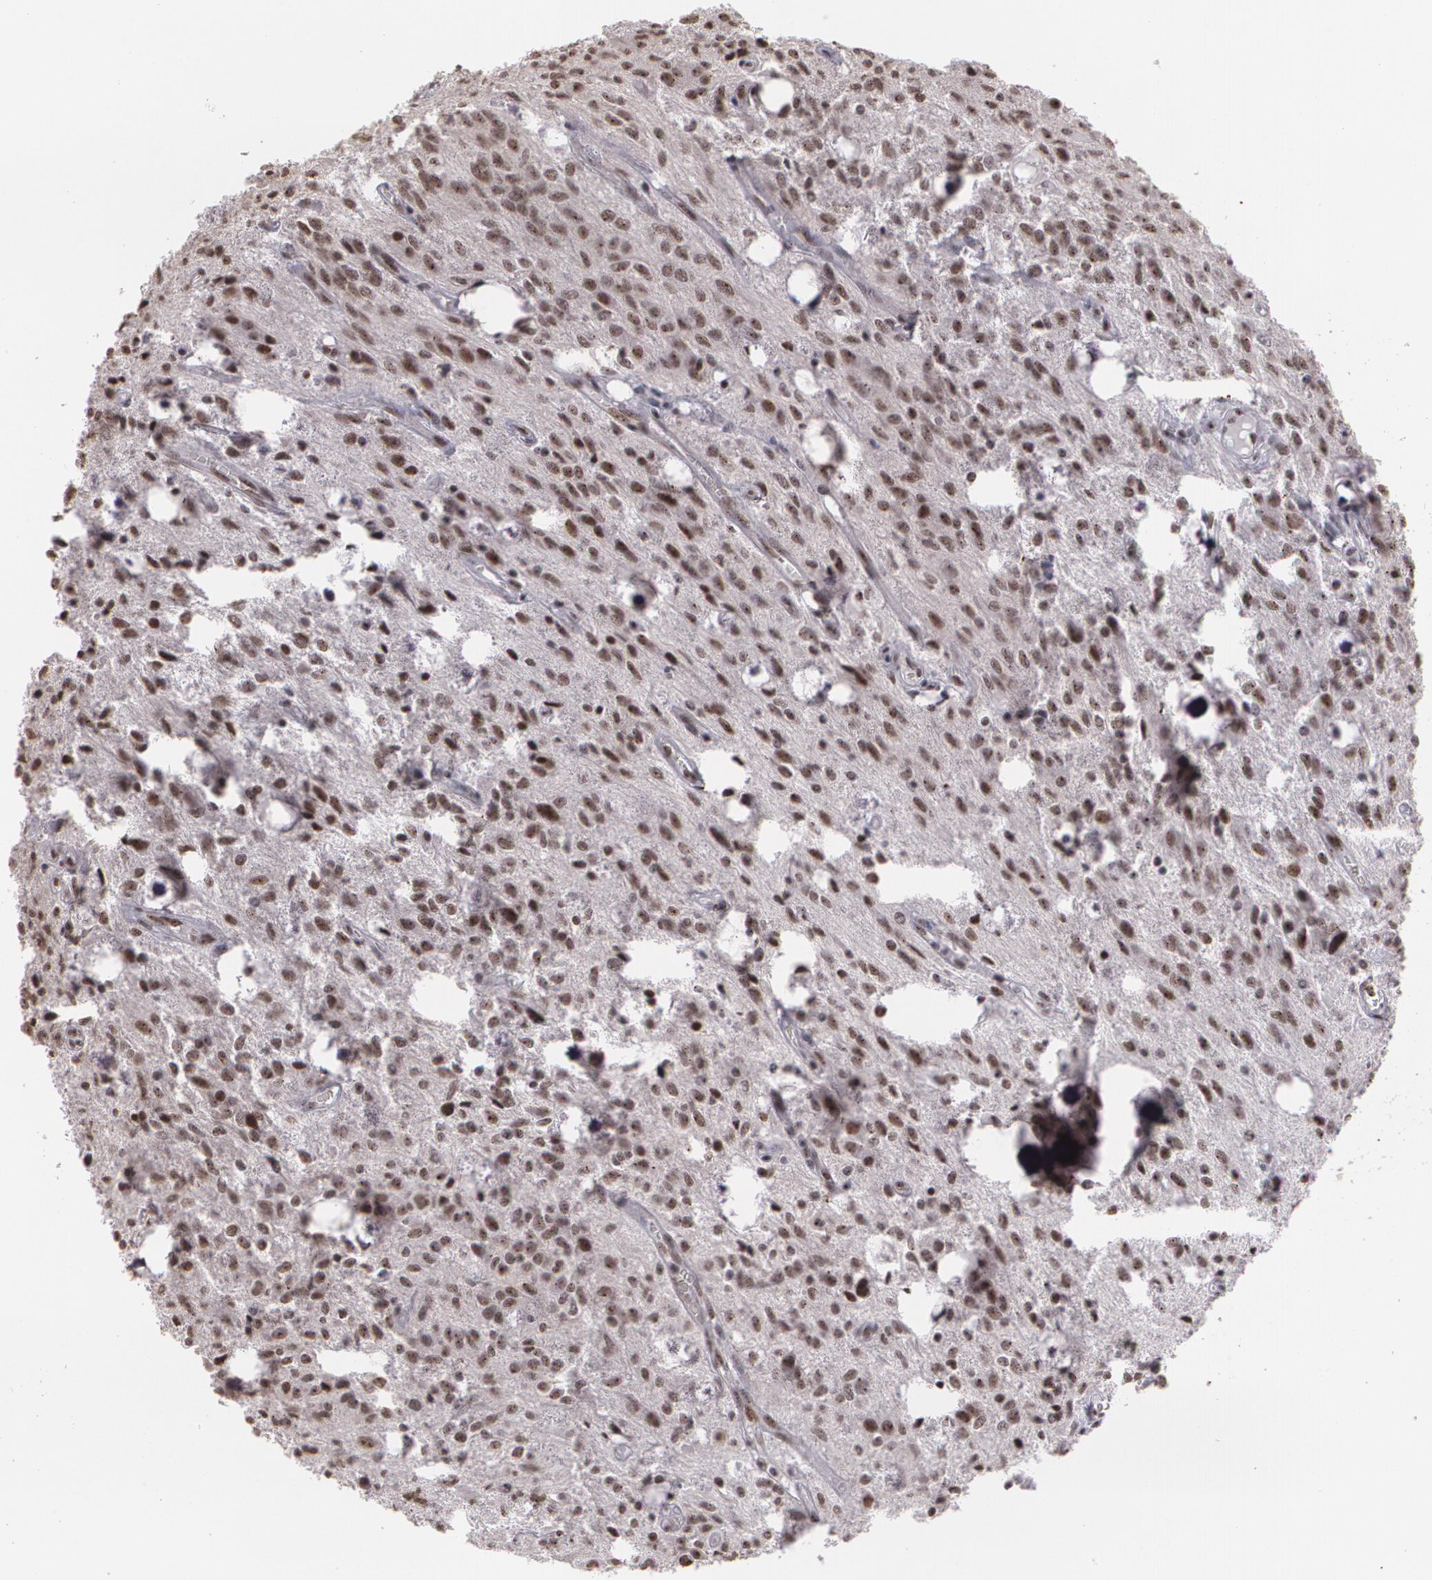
{"staining": {"intensity": "moderate", "quantity": ">75%", "location": "nuclear"}, "tissue": "glioma", "cell_type": "Tumor cells", "image_type": "cancer", "snomed": [{"axis": "morphology", "description": "Glioma, malignant, Low grade"}, {"axis": "topography", "description": "Brain"}], "caption": "Tumor cells demonstrate medium levels of moderate nuclear staining in about >75% of cells in glioma. (Brightfield microscopy of DAB IHC at high magnification).", "gene": "C6orf15", "patient": {"sex": "female", "age": 15}}